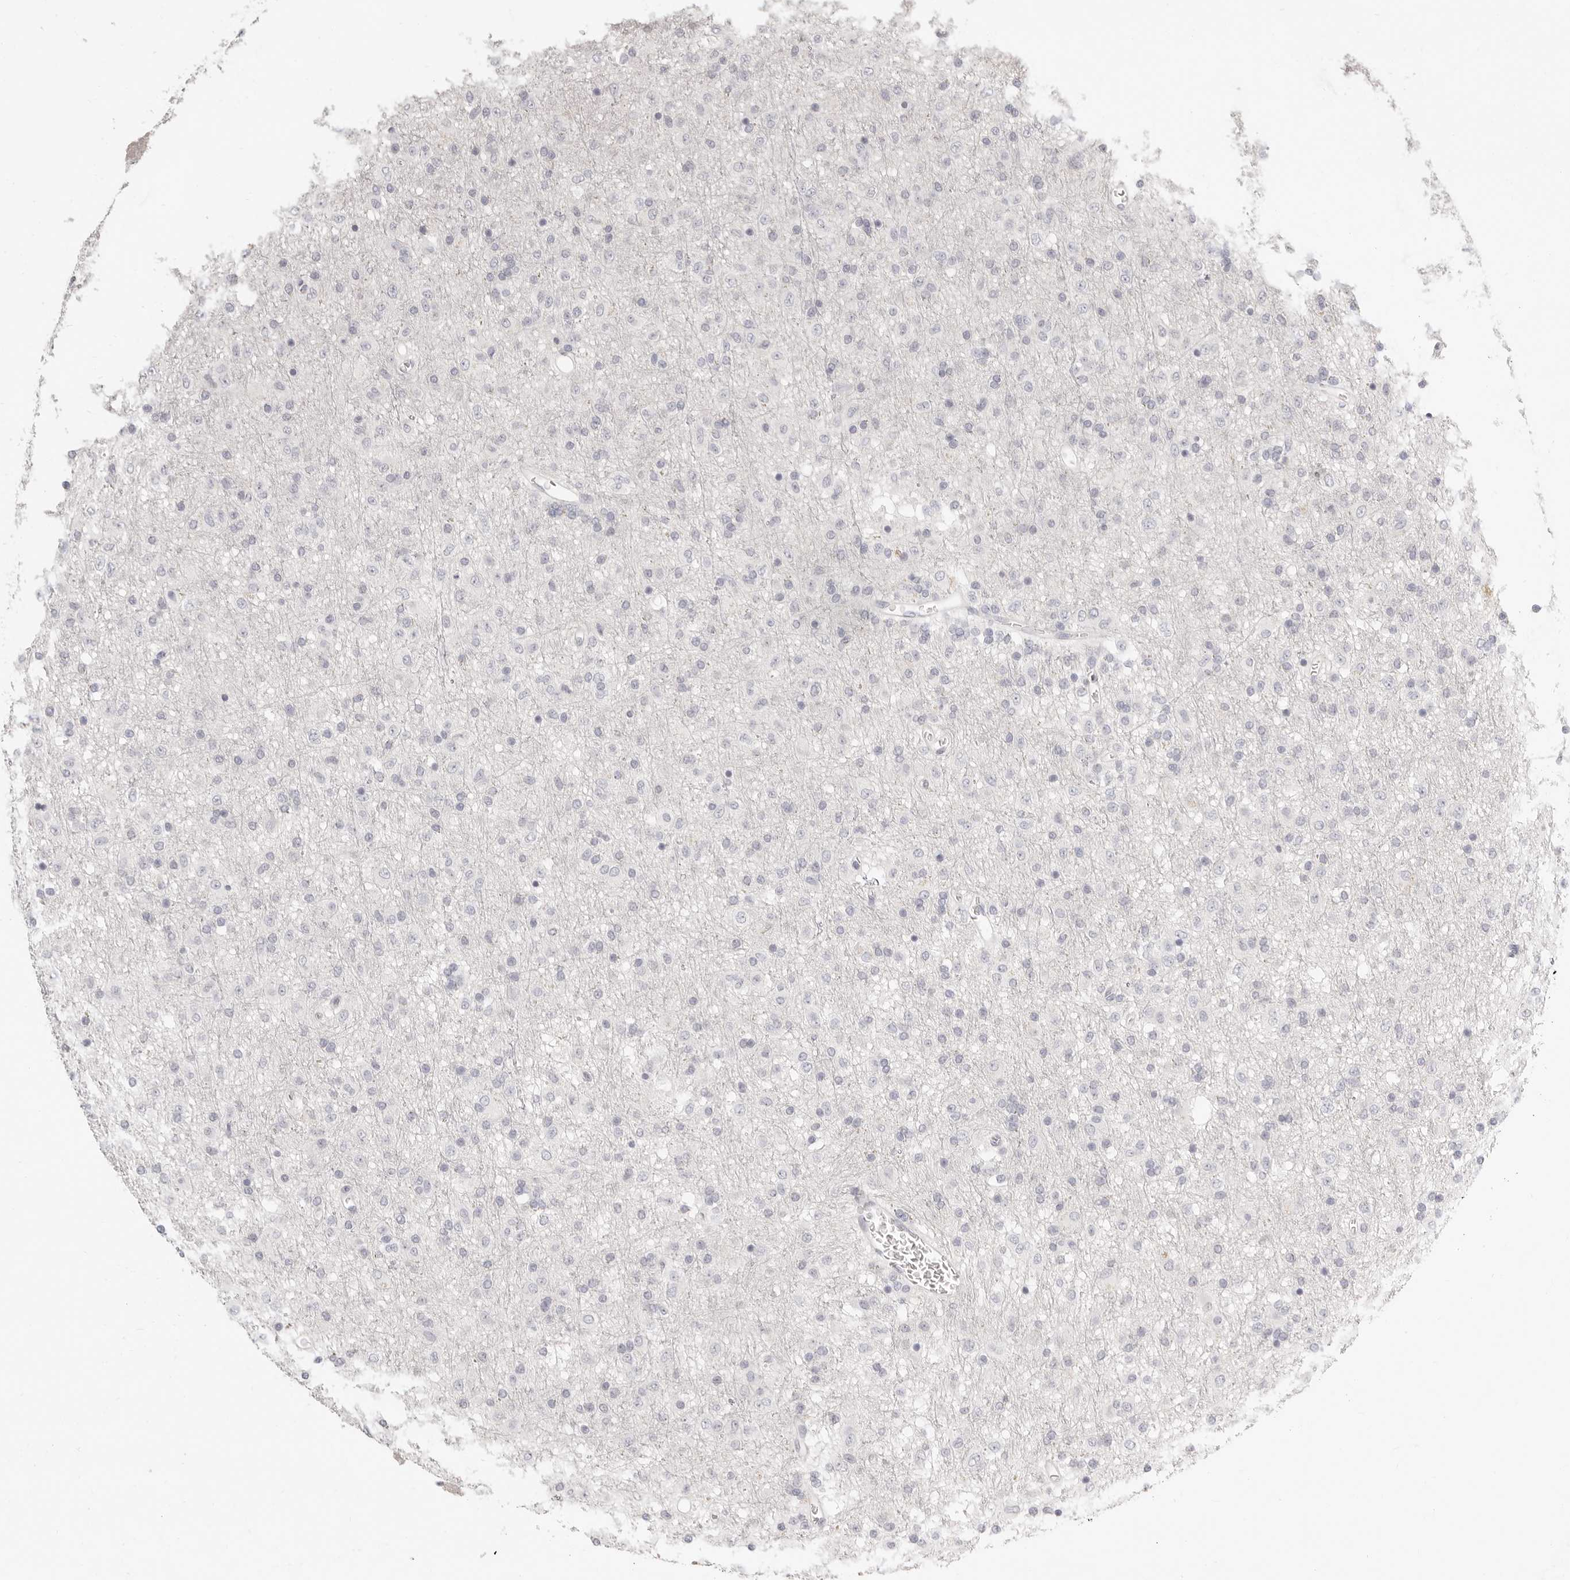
{"staining": {"intensity": "negative", "quantity": "none", "location": "none"}, "tissue": "glioma", "cell_type": "Tumor cells", "image_type": "cancer", "snomed": [{"axis": "morphology", "description": "Glioma, malignant, Low grade"}, {"axis": "topography", "description": "Brain"}], "caption": "Tumor cells show no significant protein expression in malignant glioma (low-grade).", "gene": "FABP1", "patient": {"sex": "male", "age": 65}}